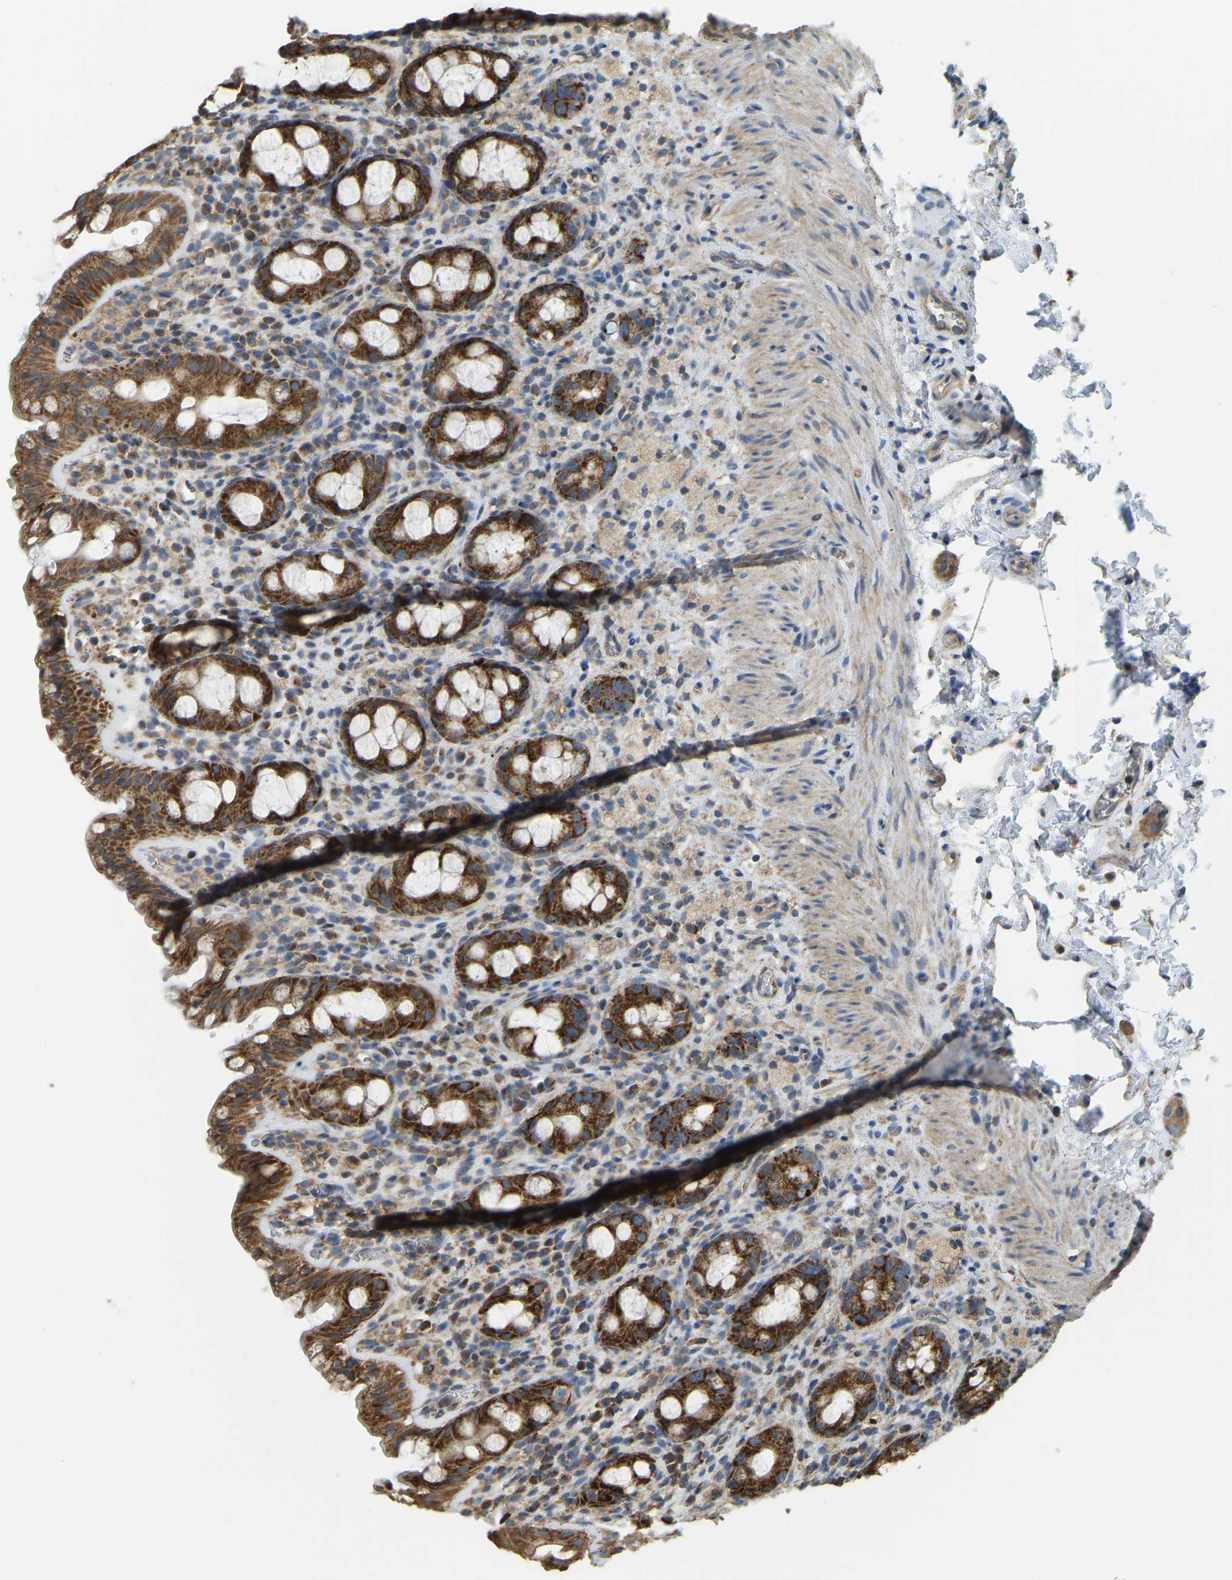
{"staining": {"intensity": "strong", "quantity": ">75%", "location": "cytoplasmic/membranous"}, "tissue": "rectum", "cell_type": "Glandular cells", "image_type": "normal", "snomed": [{"axis": "morphology", "description": "Normal tissue, NOS"}, {"axis": "topography", "description": "Rectum"}], "caption": "Immunohistochemistry image of unremarkable rectum: rectum stained using IHC reveals high levels of strong protein expression localized specifically in the cytoplasmic/membranous of glandular cells, appearing as a cytoplasmic/membranous brown color.", "gene": "PSMD7", "patient": {"sex": "male", "age": 44}}